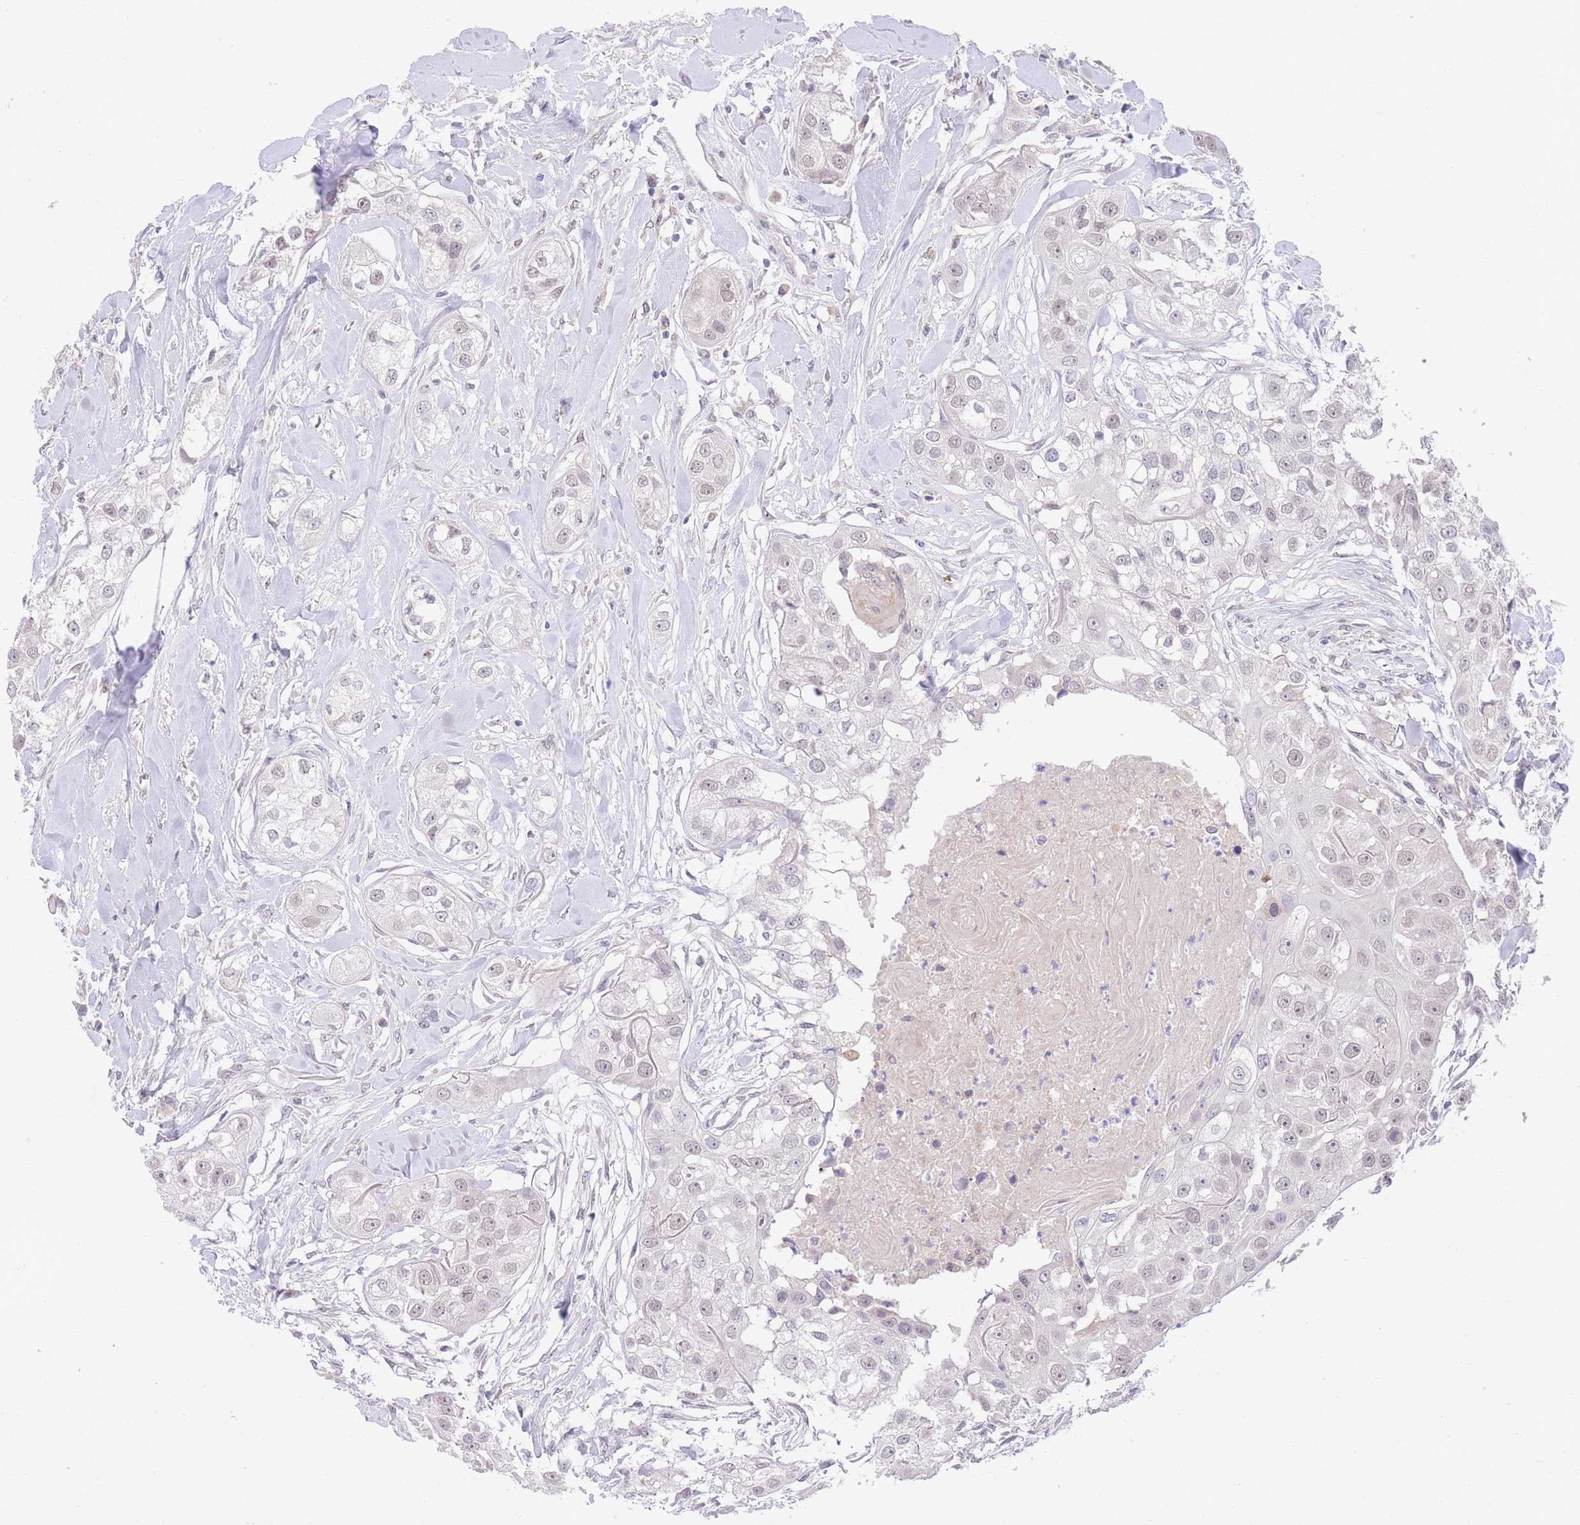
{"staining": {"intensity": "weak", "quantity": "25%-75%", "location": "nuclear"}, "tissue": "head and neck cancer", "cell_type": "Tumor cells", "image_type": "cancer", "snomed": [{"axis": "morphology", "description": "Normal tissue, NOS"}, {"axis": "morphology", "description": "Squamous cell carcinoma, NOS"}, {"axis": "topography", "description": "Skeletal muscle"}, {"axis": "topography", "description": "Head-Neck"}], "caption": "Squamous cell carcinoma (head and neck) tissue displays weak nuclear positivity in about 25%-75% of tumor cells, visualized by immunohistochemistry. (DAB IHC with brightfield microscopy, high magnification).", "gene": "SLC25A33", "patient": {"sex": "male", "age": 51}}